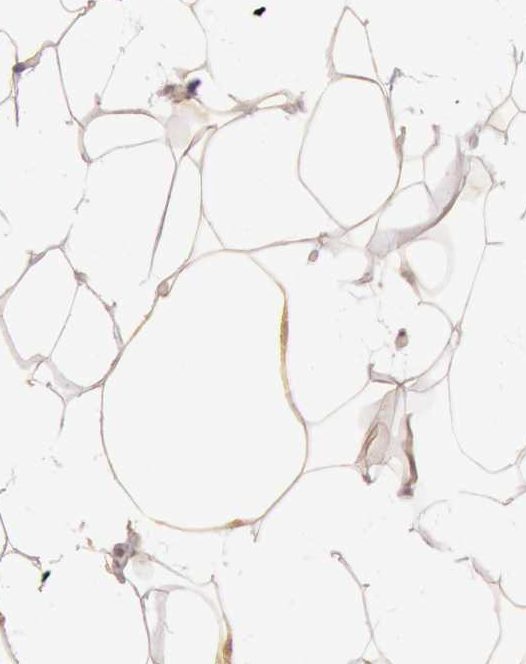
{"staining": {"intensity": "weak", "quantity": "<25%", "location": "cytoplasmic/membranous"}, "tissue": "adipose tissue", "cell_type": "Adipocytes", "image_type": "normal", "snomed": [{"axis": "morphology", "description": "Normal tissue, NOS"}, {"axis": "morphology", "description": "Fibrosis, NOS"}, {"axis": "topography", "description": "Breast"}], "caption": "Histopathology image shows no significant protein positivity in adipocytes of benign adipose tissue.", "gene": "OASL", "patient": {"sex": "female", "age": 24}}